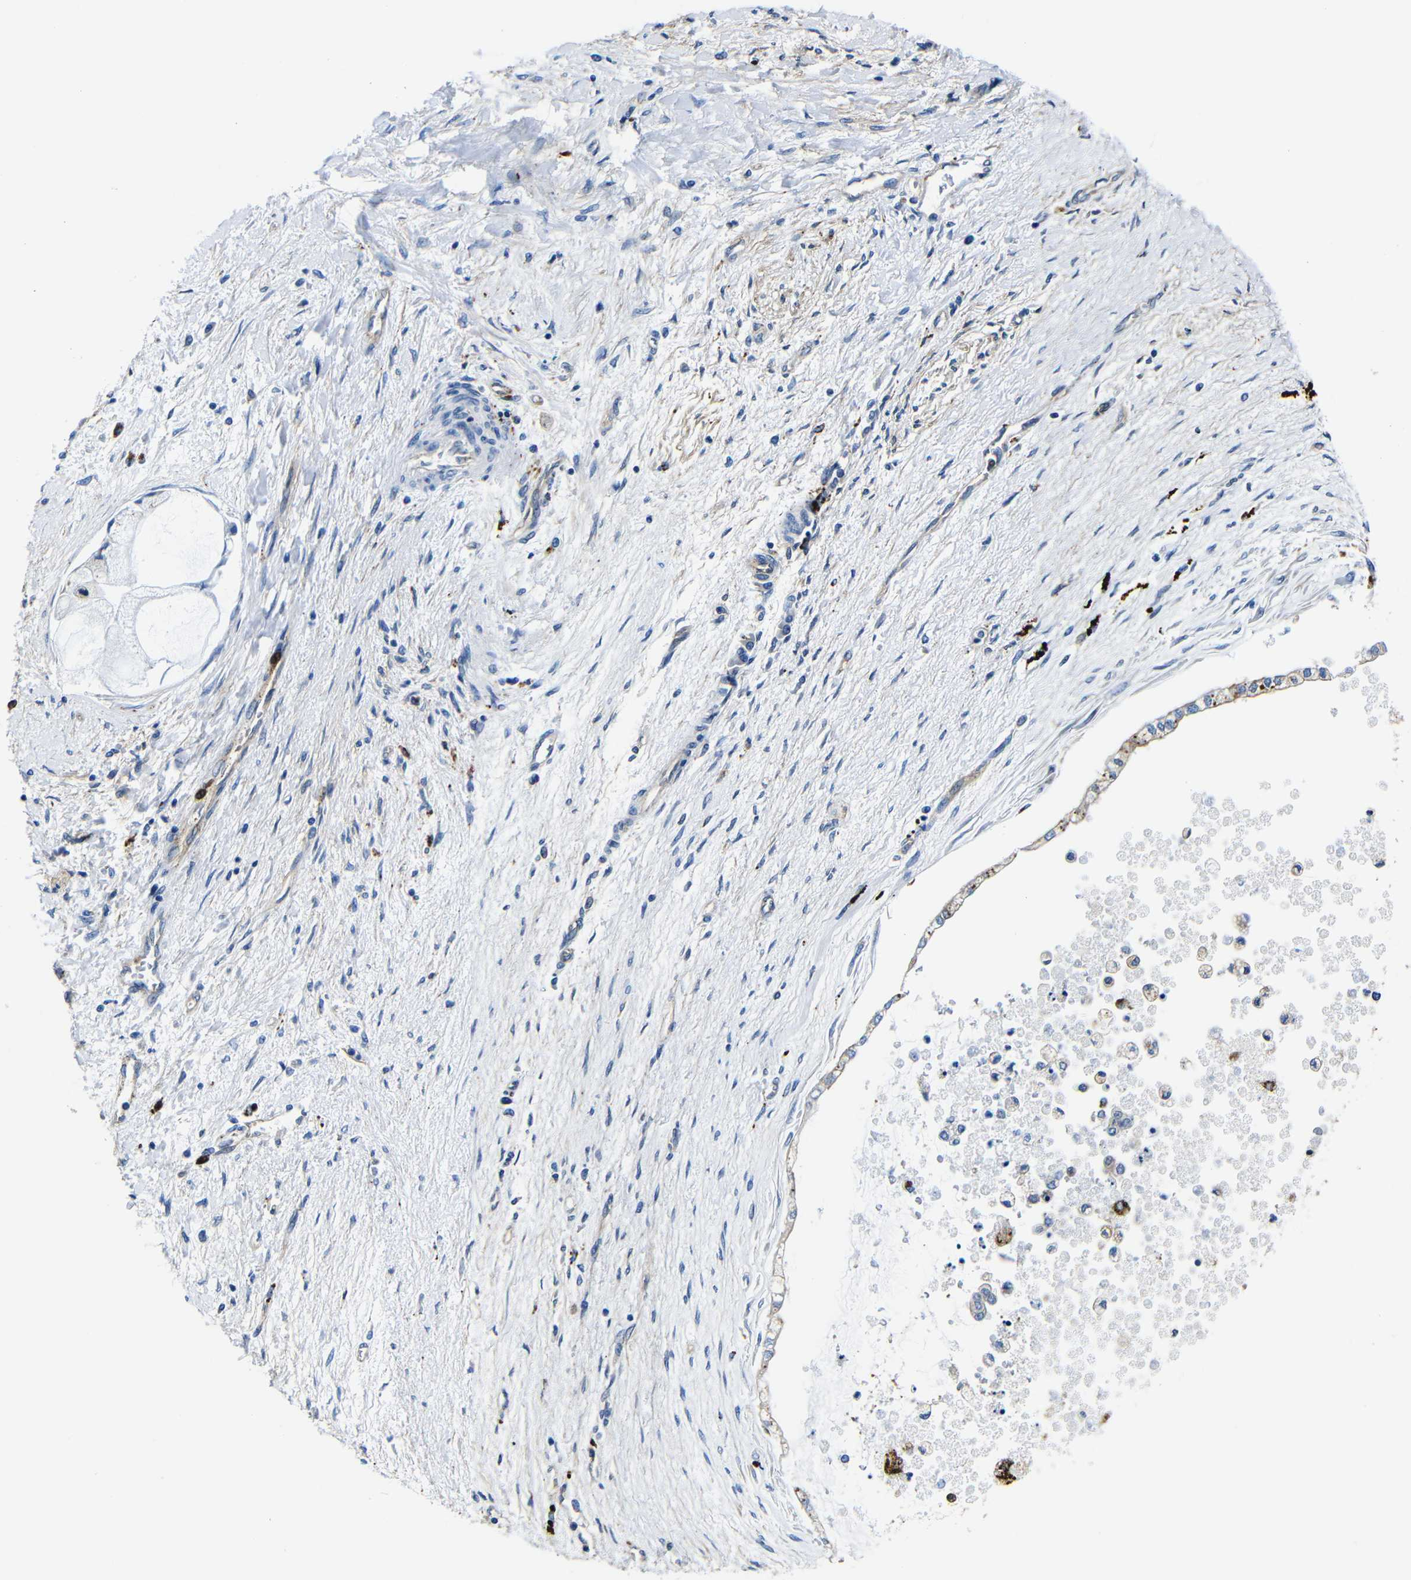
{"staining": {"intensity": "weak", "quantity": "25%-75%", "location": "cytoplasmic/membranous"}, "tissue": "liver cancer", "cell_type": "Tumor cells", "image_type": "cancer", "snomed": [{"axis": "morphology", "description": "Cholangiocarcinoma"}, {"axis": "topography", "description": "Liver"}], "caption": "DAB immunohistochemical staining of human liver cancer (cholangiocarcinoma) reveals weak cytoplasmic/membranous protein positivity in approximately 25%-75% of tumor cells. Nuclei are stained in blue.", "gene": "GIMAP2", "patient": {"sex": "male", "age": 50}}